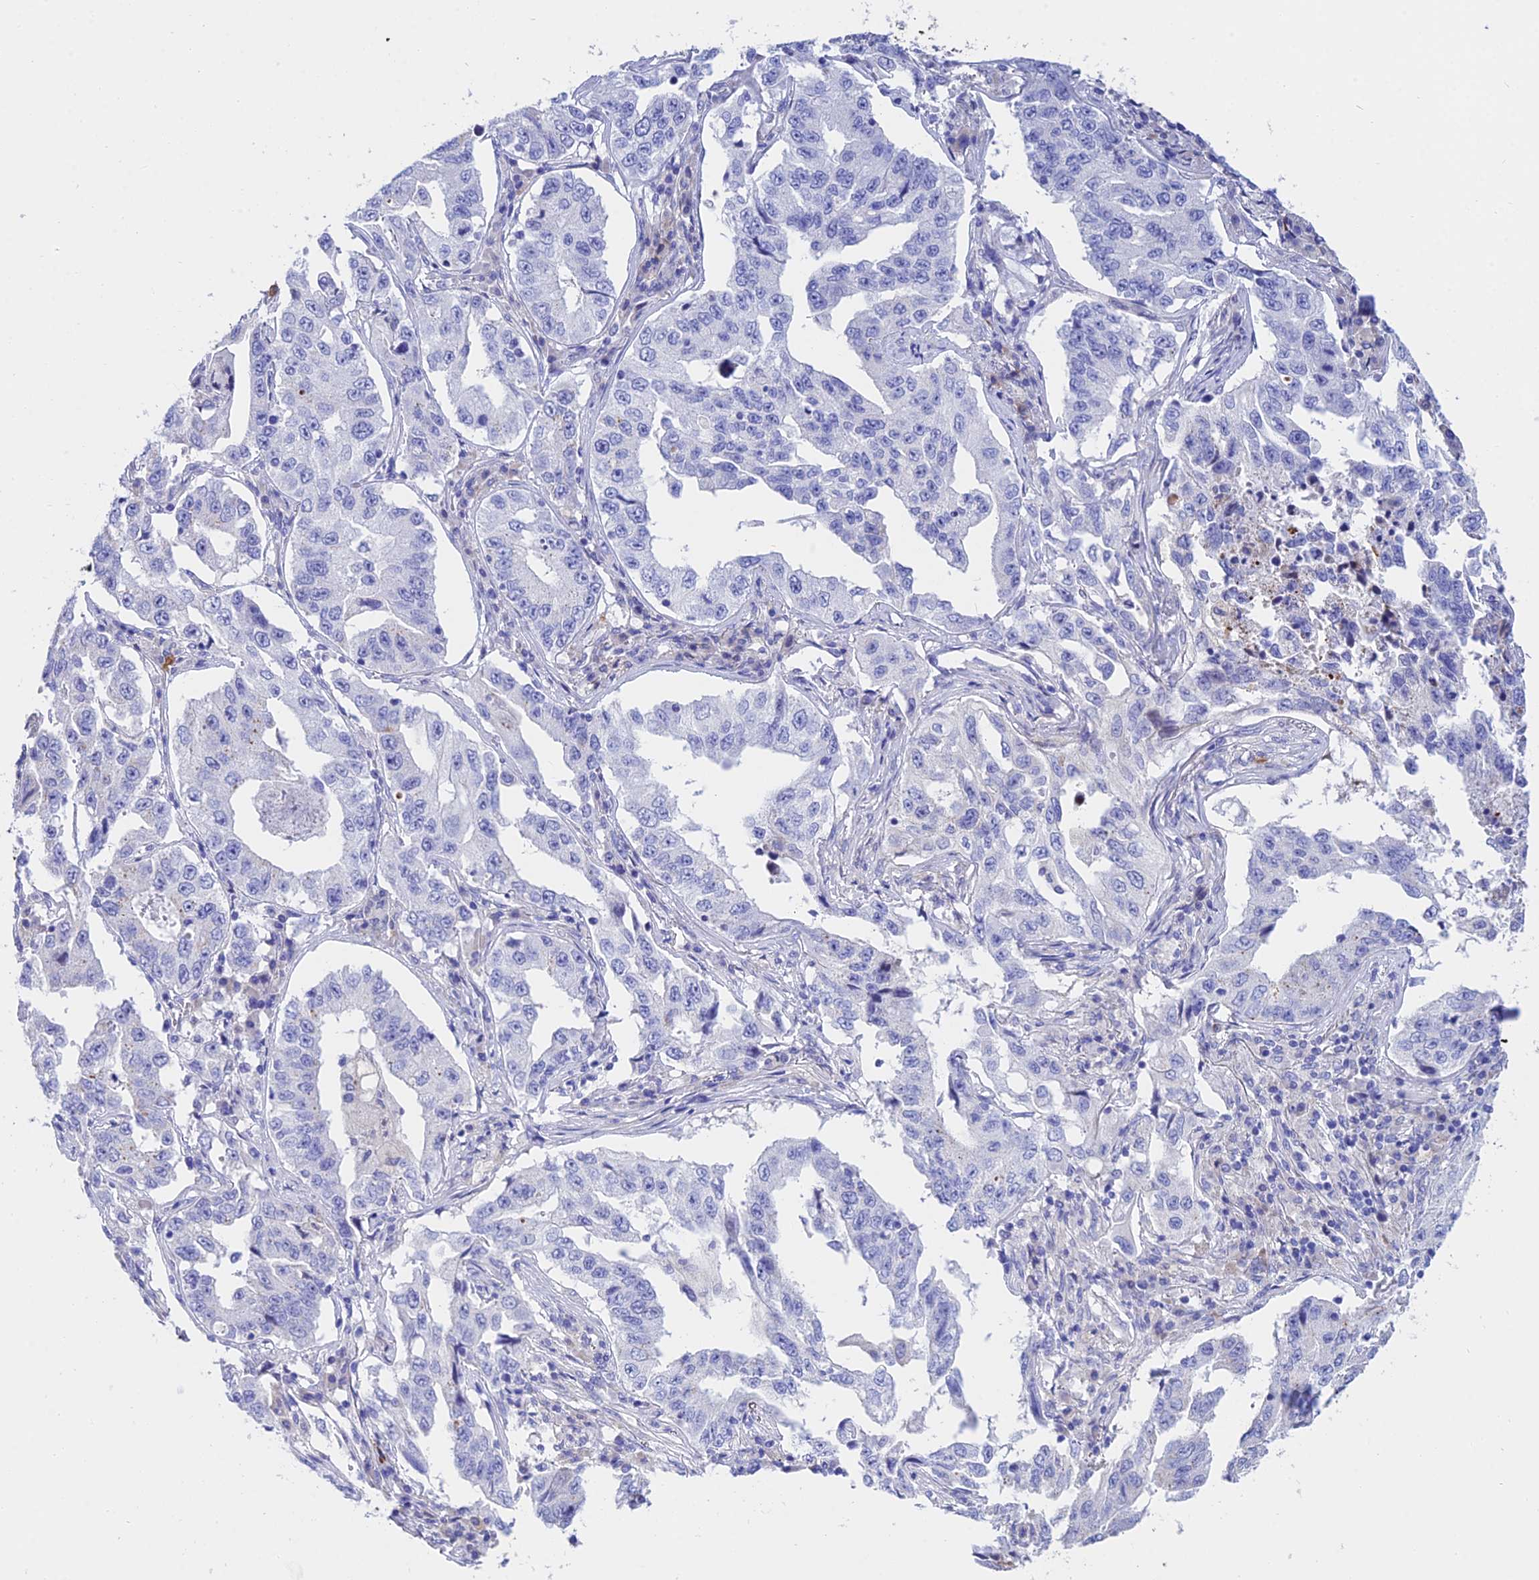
{"staining": {"intensity": "negative", "quantity": "none", "location": "none"}, "tissue": "lung cancer", "cell_type": "Tumor cells", "image_type": "cancer", "snomed": [{"axis": "morphology", "description": "Adenocarcinoma, NOS"}, {"axis": "topography", "description": "Lung"}], "caption": "Lung cancer (adenocarcinoma) was stained to show a protein in brown. There is no significant positivity in tumor cells.", "gene": "CEP41", "patient": {"sex": "female", "age": 51}}